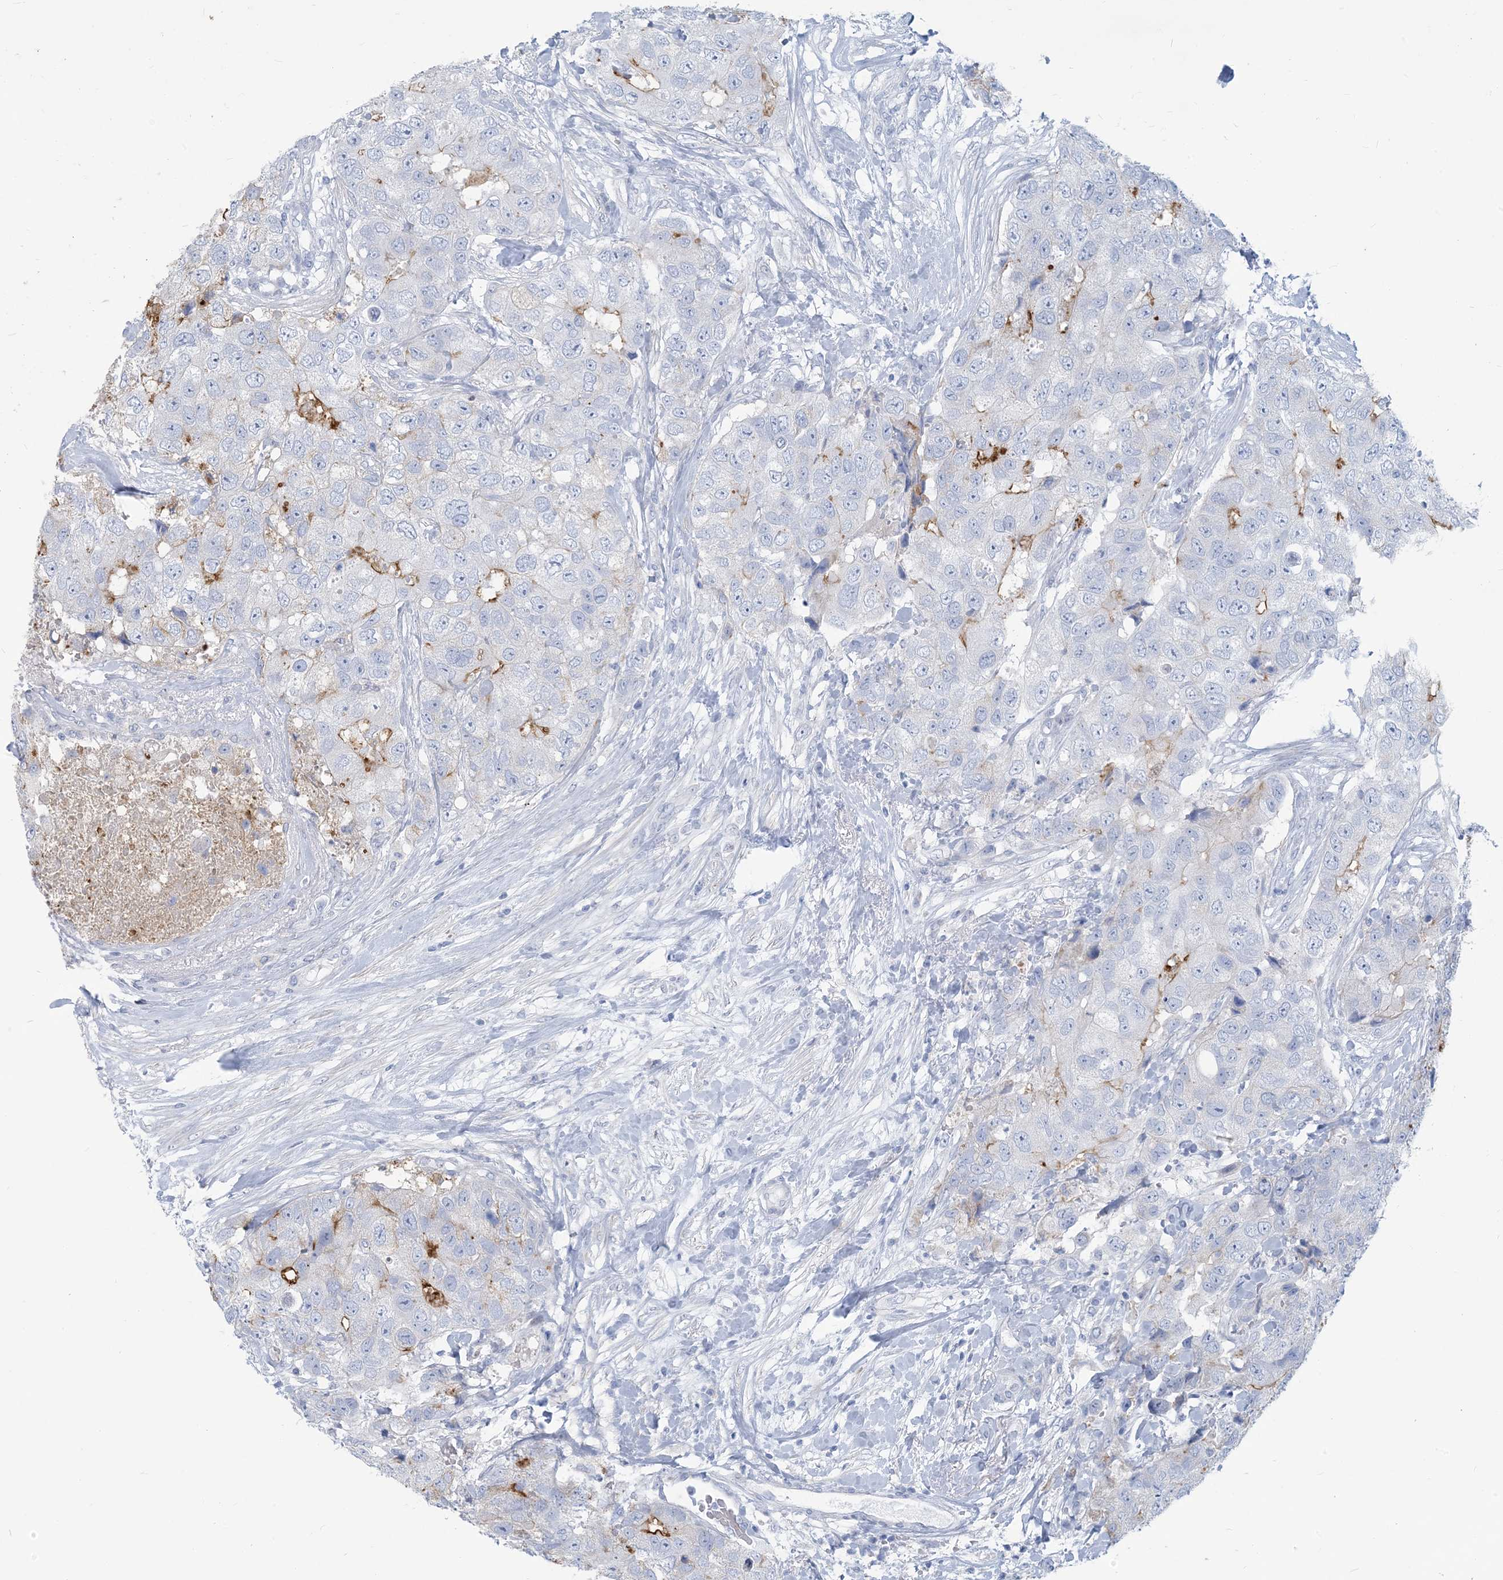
{"staining": {"intensity": "moderate", "quantity": "<25%", "location": "cytoplasmic/membranous"}, "tissue": "breast cancer", "cell_type": "Tumor cells", "image_type": "cancer", "snomed": [{"axis": "morphology", "description": "Duct carcinoma"}, {"axis": "topography", "description": "Breast"}], "caption": "Tumor cells exhibit moderate cytoplasmic/membranous staining in about <25% of cells in intraductal carcinoma (breast). Using DAB (3,3'-diaminobenzidine) (brown) and hematoxylin (blue) stains, captured at high magnification using brightfield microscopy.", "gene": "MOXD1", "patient": {"sex": "female", "age": 62}}